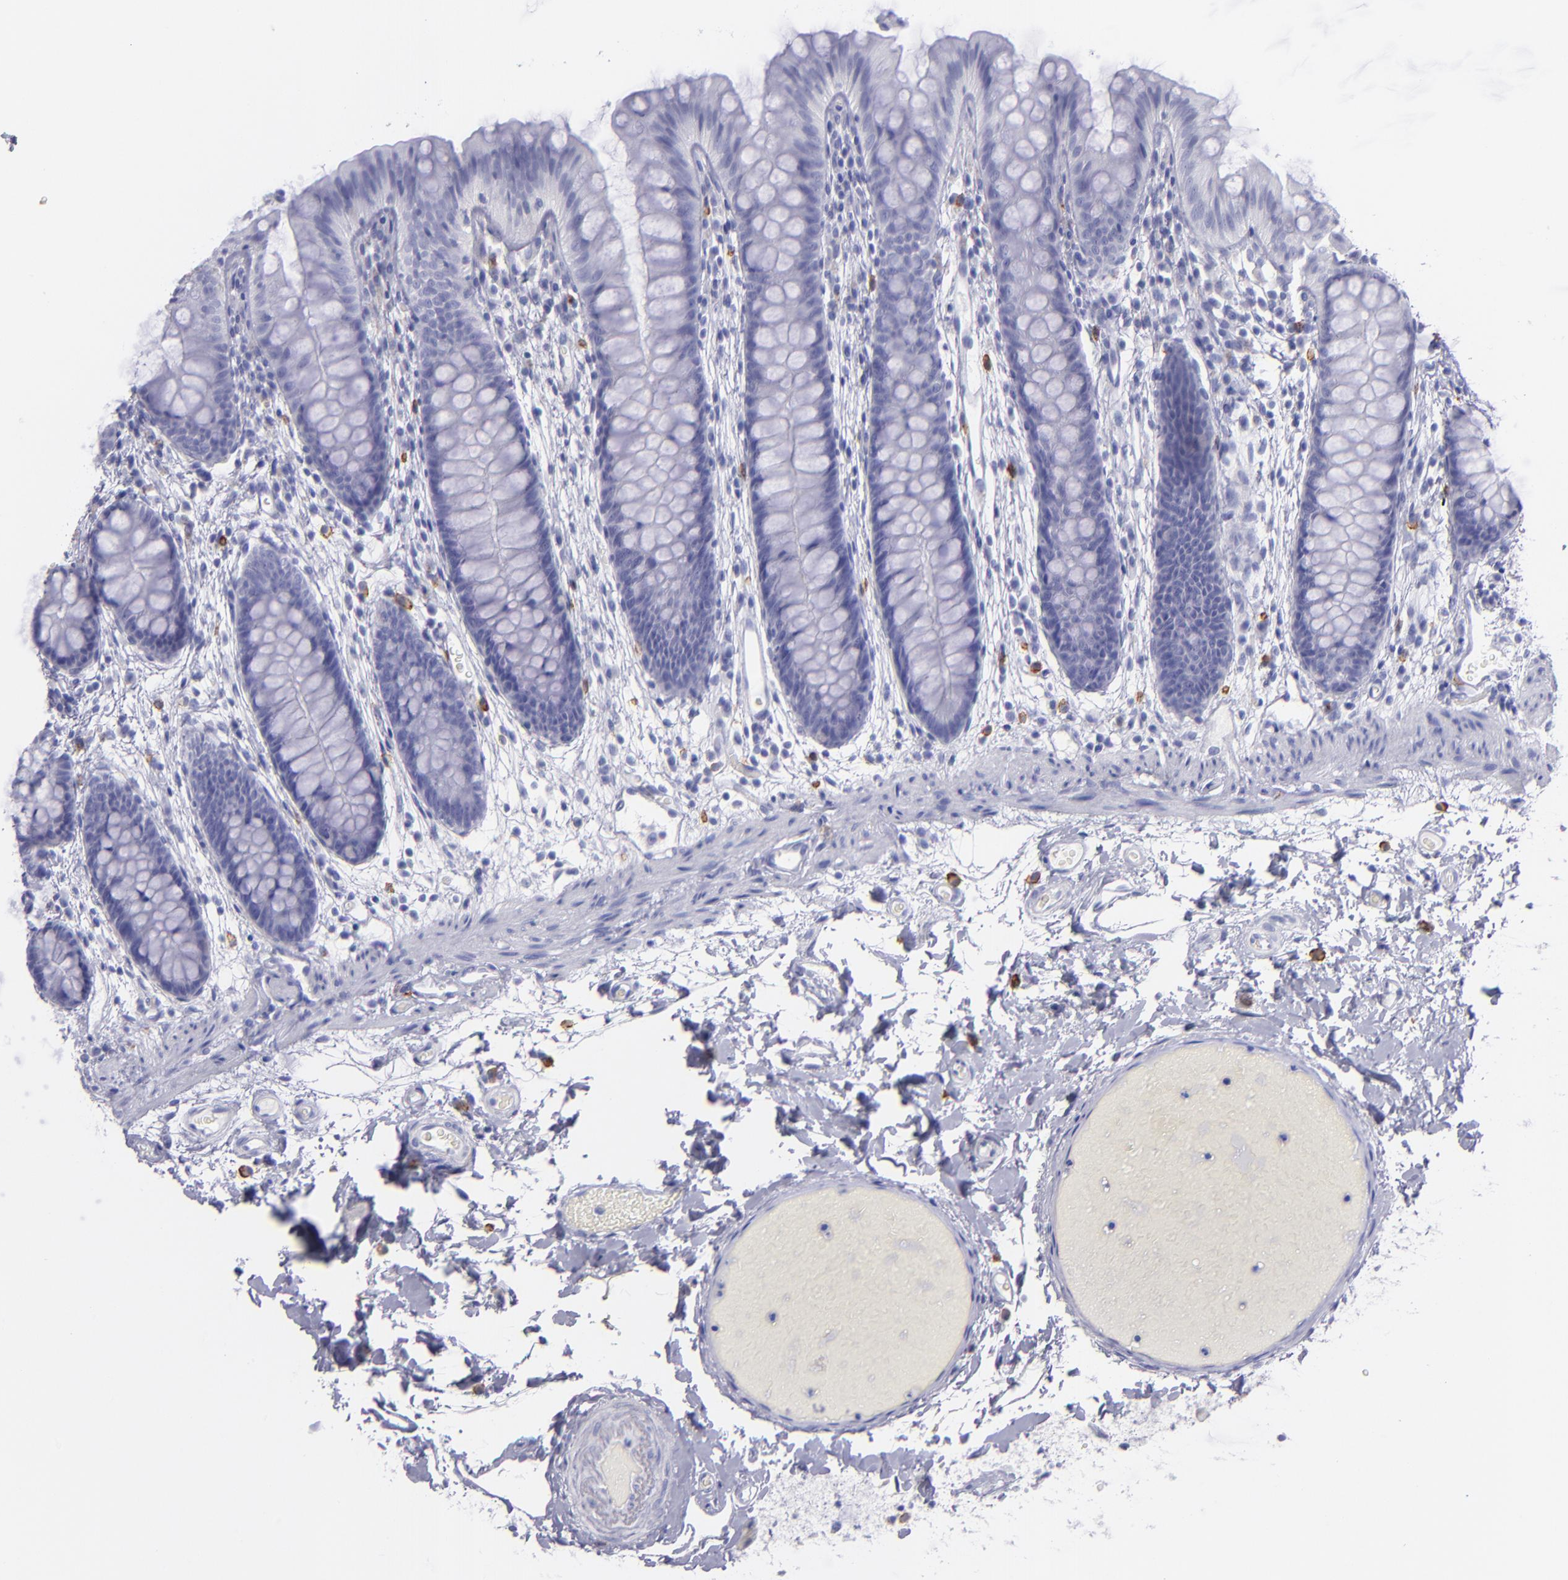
{"staining": {"intensity": "negative", "quantity": "none", "location": "none"}, "tissue": "colon", "cell_type": "Endothelial cells", "image_type": "normal", "snomed": [{"axis": "morphology", "description": "Normal tissue, NOS"}, {"axis": "topography", "description": "Smooth muscle"}, {"axis": "topography", "description": "Colon"}], "caption": "Image shows no protein staining in endothelial cells of unremarkable colon.", "gene": "CD82", "patient": {"sex": "male", "age": 67}}